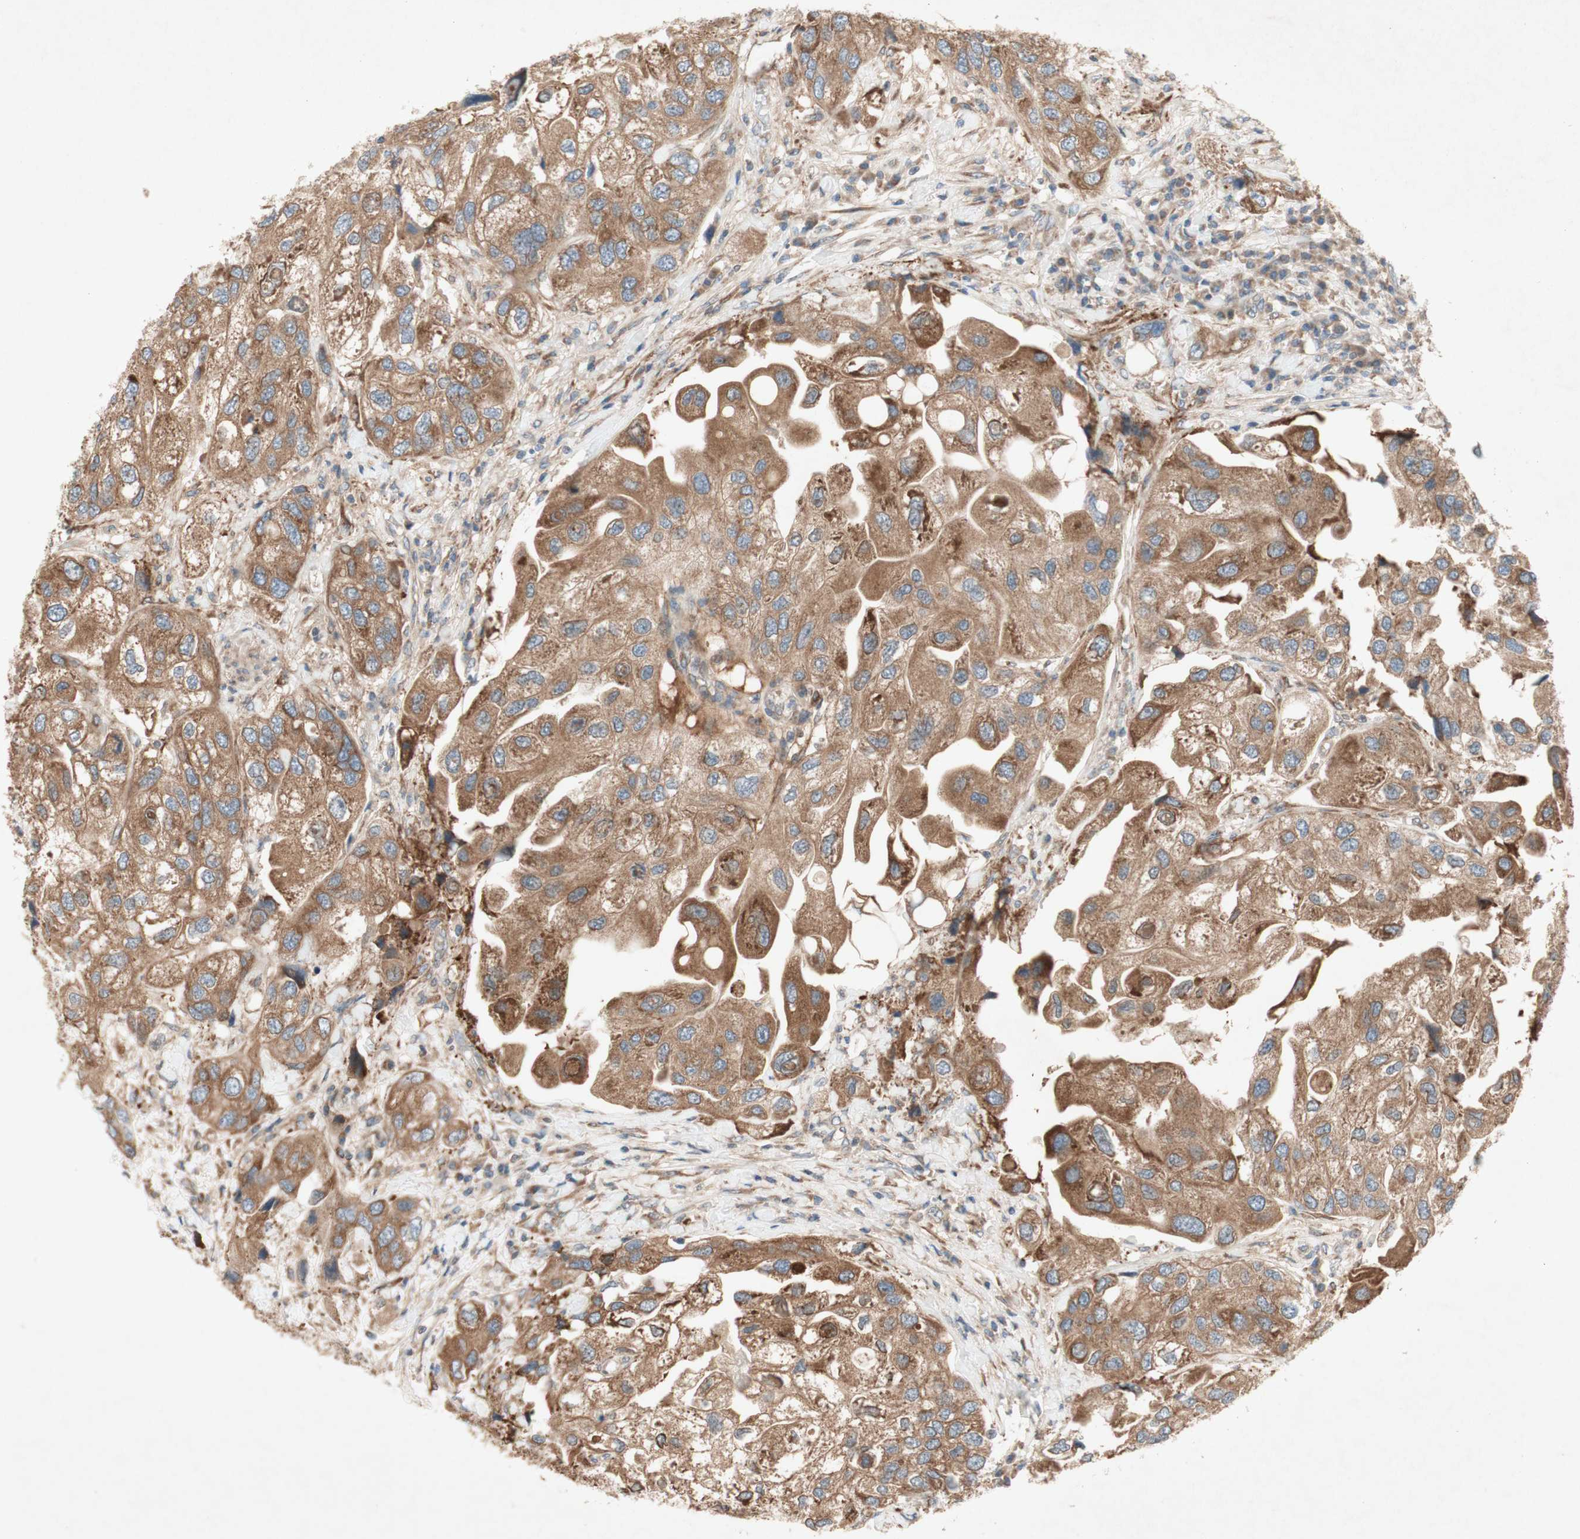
{"staining": {"intensity": "moderate", "quantity": ">75%", "location": "cytoplasmic/membranous"}, "tissue": "urothelial cancer", "cell_type": "Tumor cells", "image_type": "cancer", "snomed": [{"axis": "morphology", "description": "Urothelial carcinoma, High grade"}, {"axis": "topography", "description": "Urinary bladder"}], "caption": "Immunohistochemistry photomicrograph of neoplastic tissue: urothelial cancer stained using immunohistochemistry exhibits medium levels of moderate protein expression localized specifically in the cytoplasmic/membranous of tumor cells, appearing as a cytoplasmic/membranous brown color.", "gene": "SOCS2", "patient": {"sex": "female", "age": 64}}